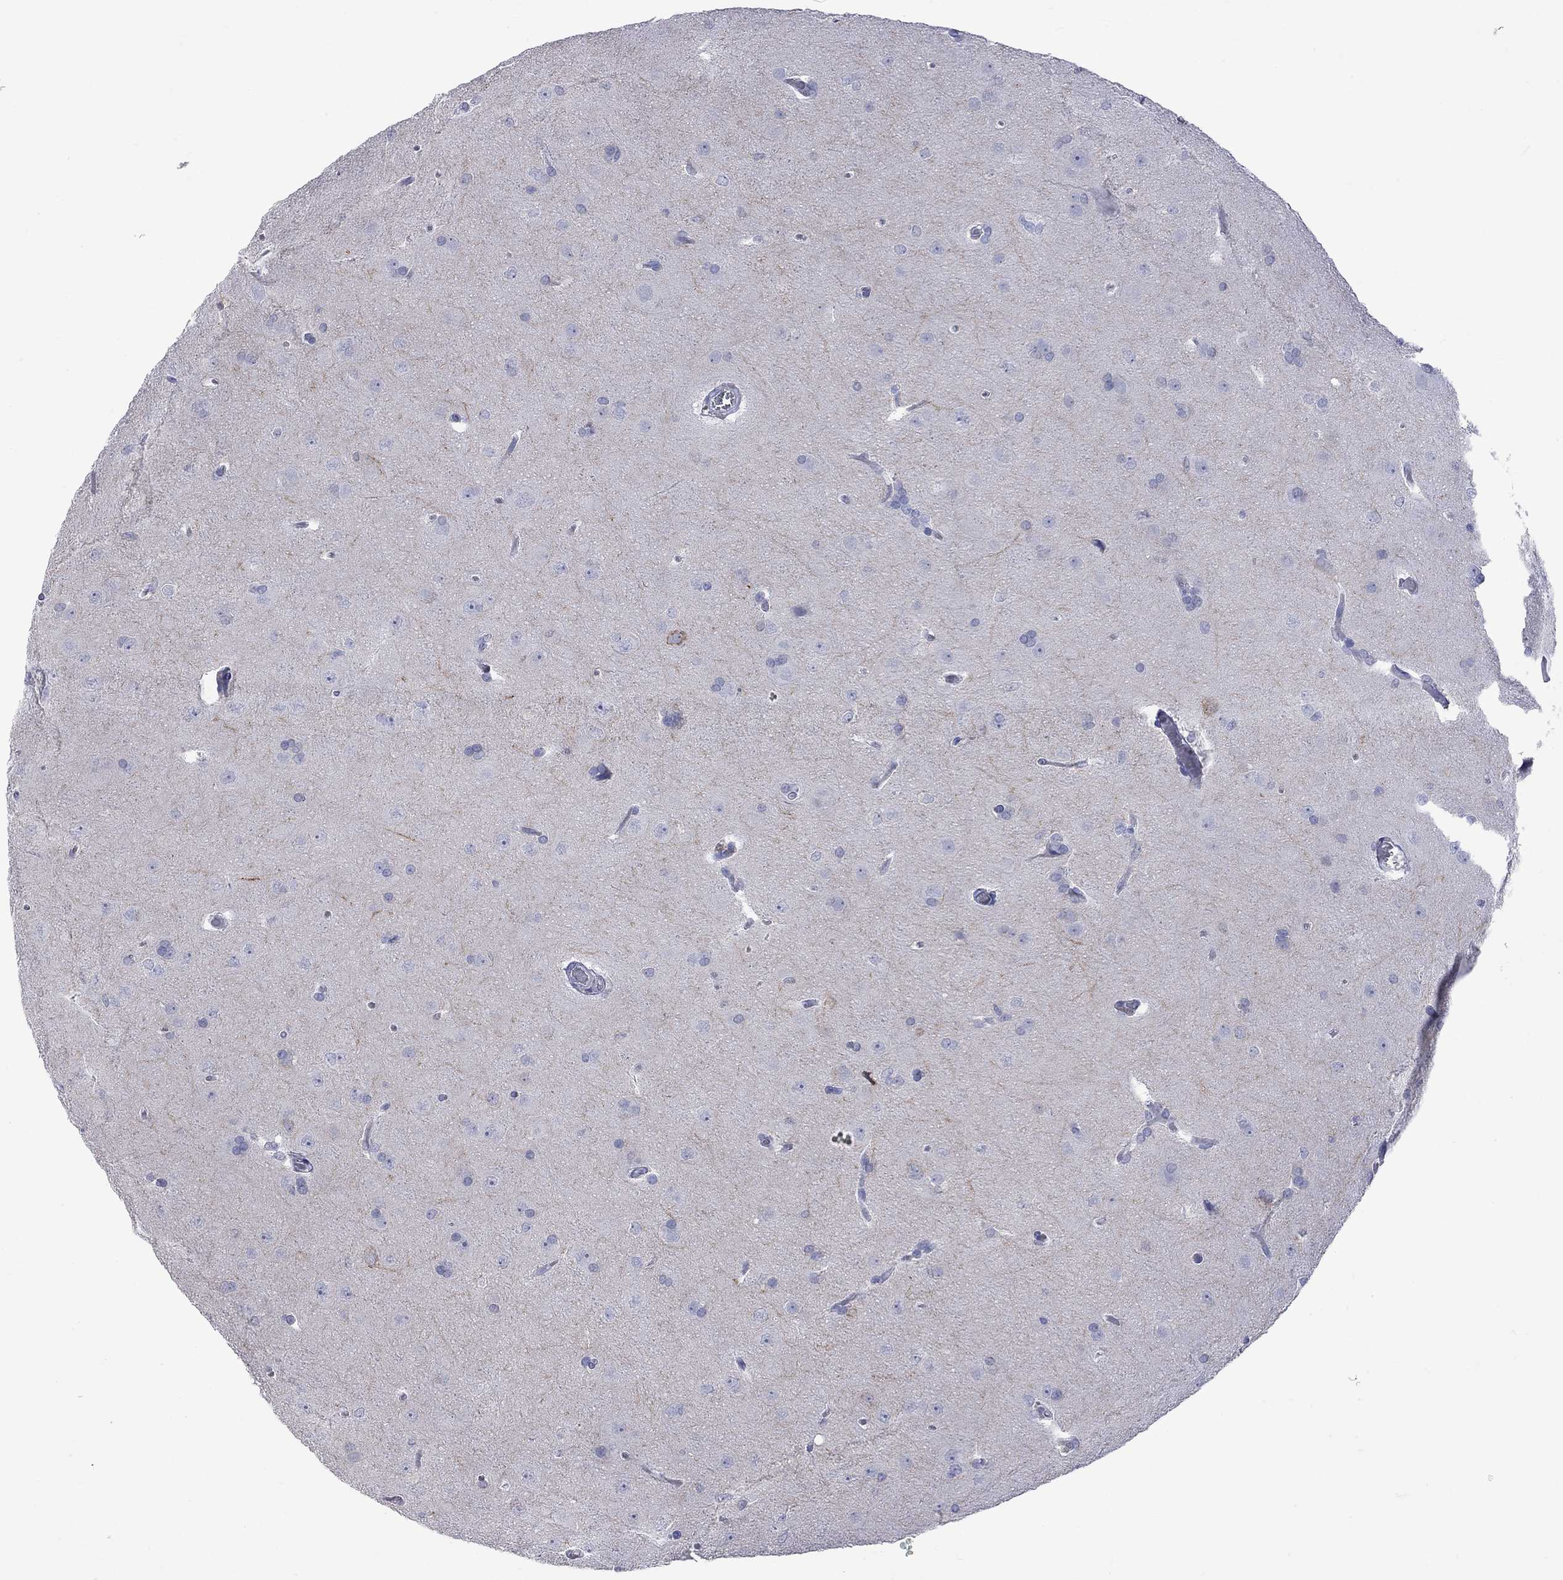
{"staining": {"intensity": "negative", "quantity": "none", "location": "none"}, "tissue": "glioma", "cell_type": "Tumor cells", "image_type": "cancer", "snomed": [{"axis": "morphology", "description": "Glioma, malignant, Low grade"}, {"axis": "topography", "description": "Brain"}], "caption": "Tumor cells are negative for protein expression in human malignant low-grade glioma.", "gene": "KCND2", "patient": {"sex": "female", "age": 32}}